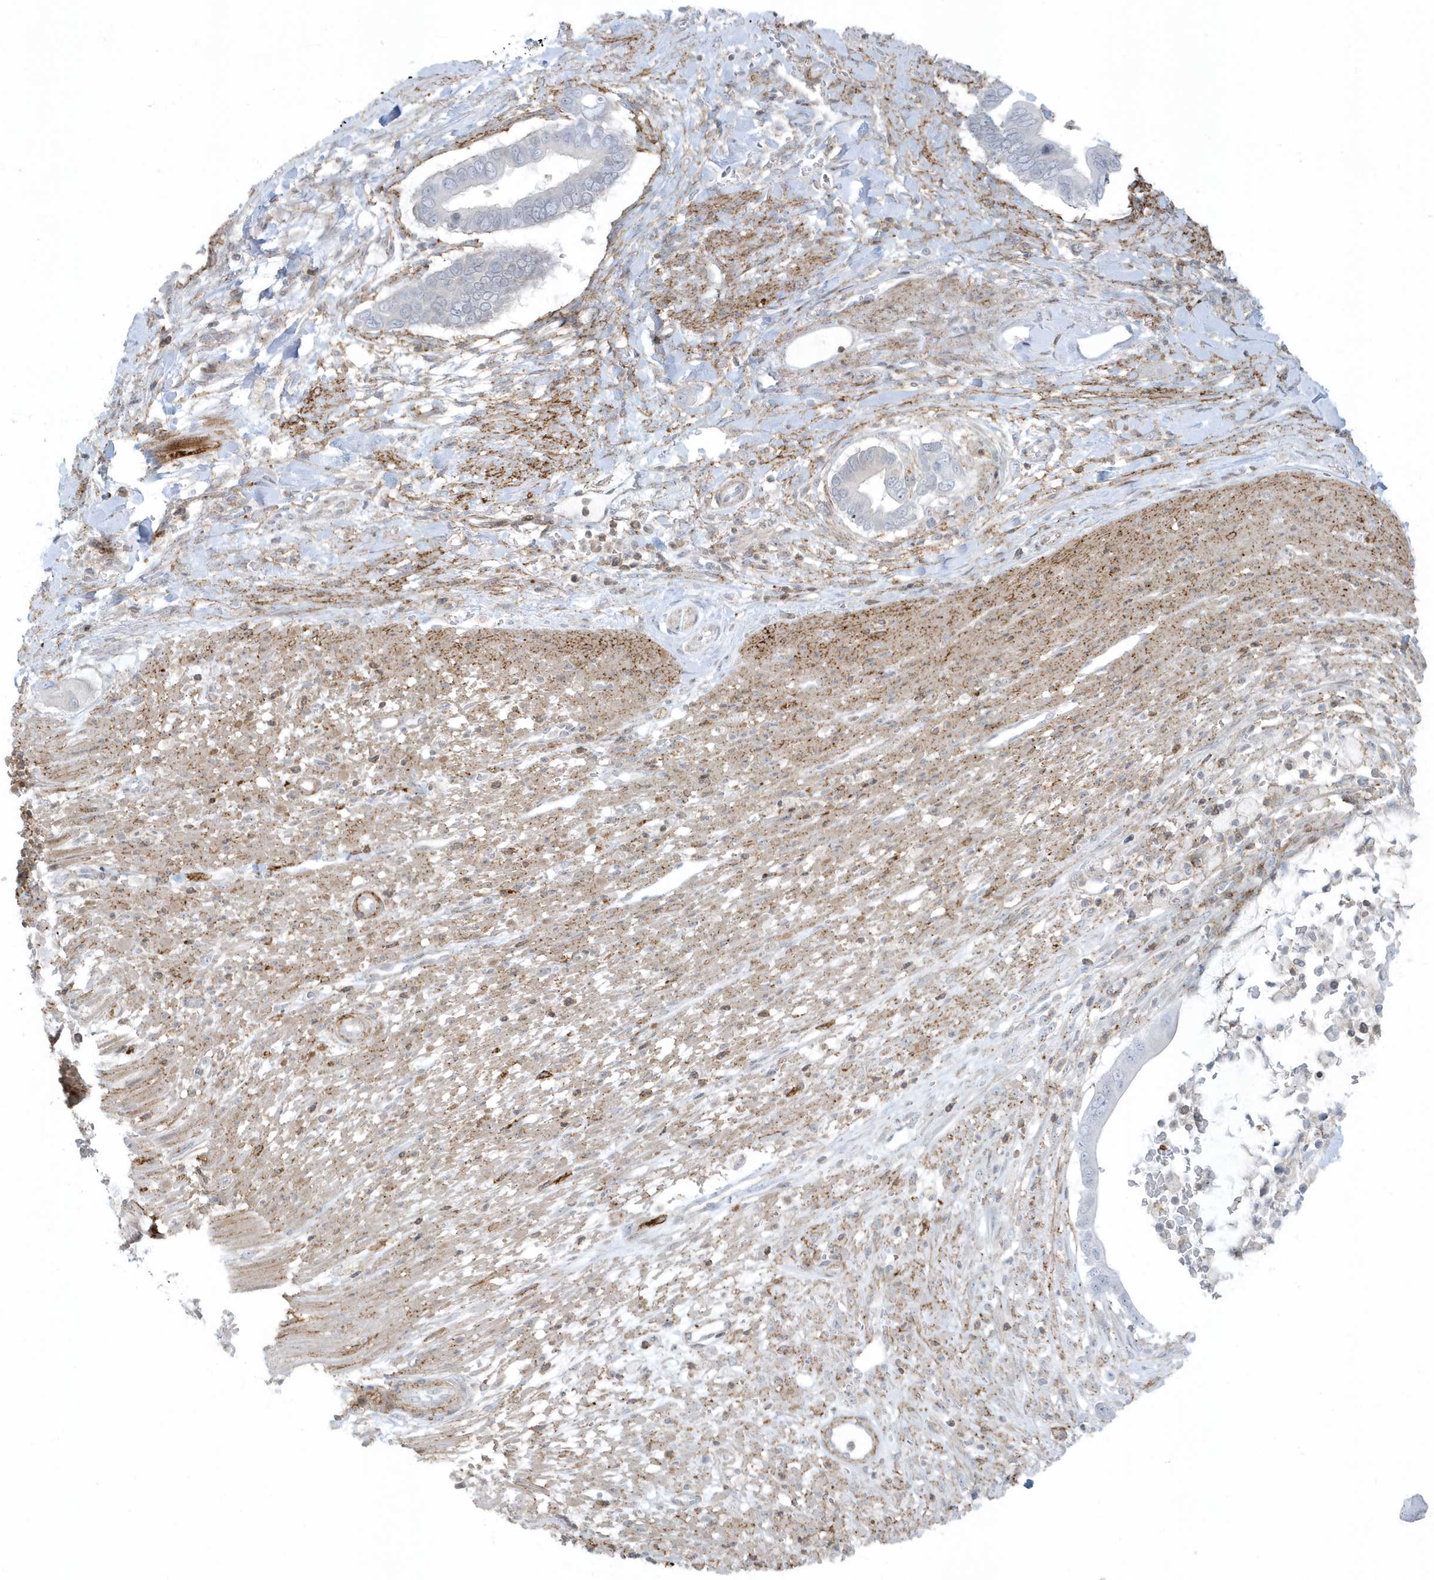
{"staining": {"intensity": "negative", "quantity": "none", "location": "none"}, "tissue": "pancreatic cancer", "cell_type": "Tumor cells", "image_type": "cancer", "snomed": [{"axis": "morphology", "description": "Adenocarcinoma, NOS"}, {"axis": "topography", "description": "Pancreas"}], "caption": "High power microscopy micrograph of an immunohistochemistry image of pancreatic cancer, revealing no significant staining in tumor cells. The staining is performed using DAB brown chromogen with nuclei counter-stained in using hematoxylin.", "gene": "CACNB2", "patient": {"sex": "male", "age": 68}}